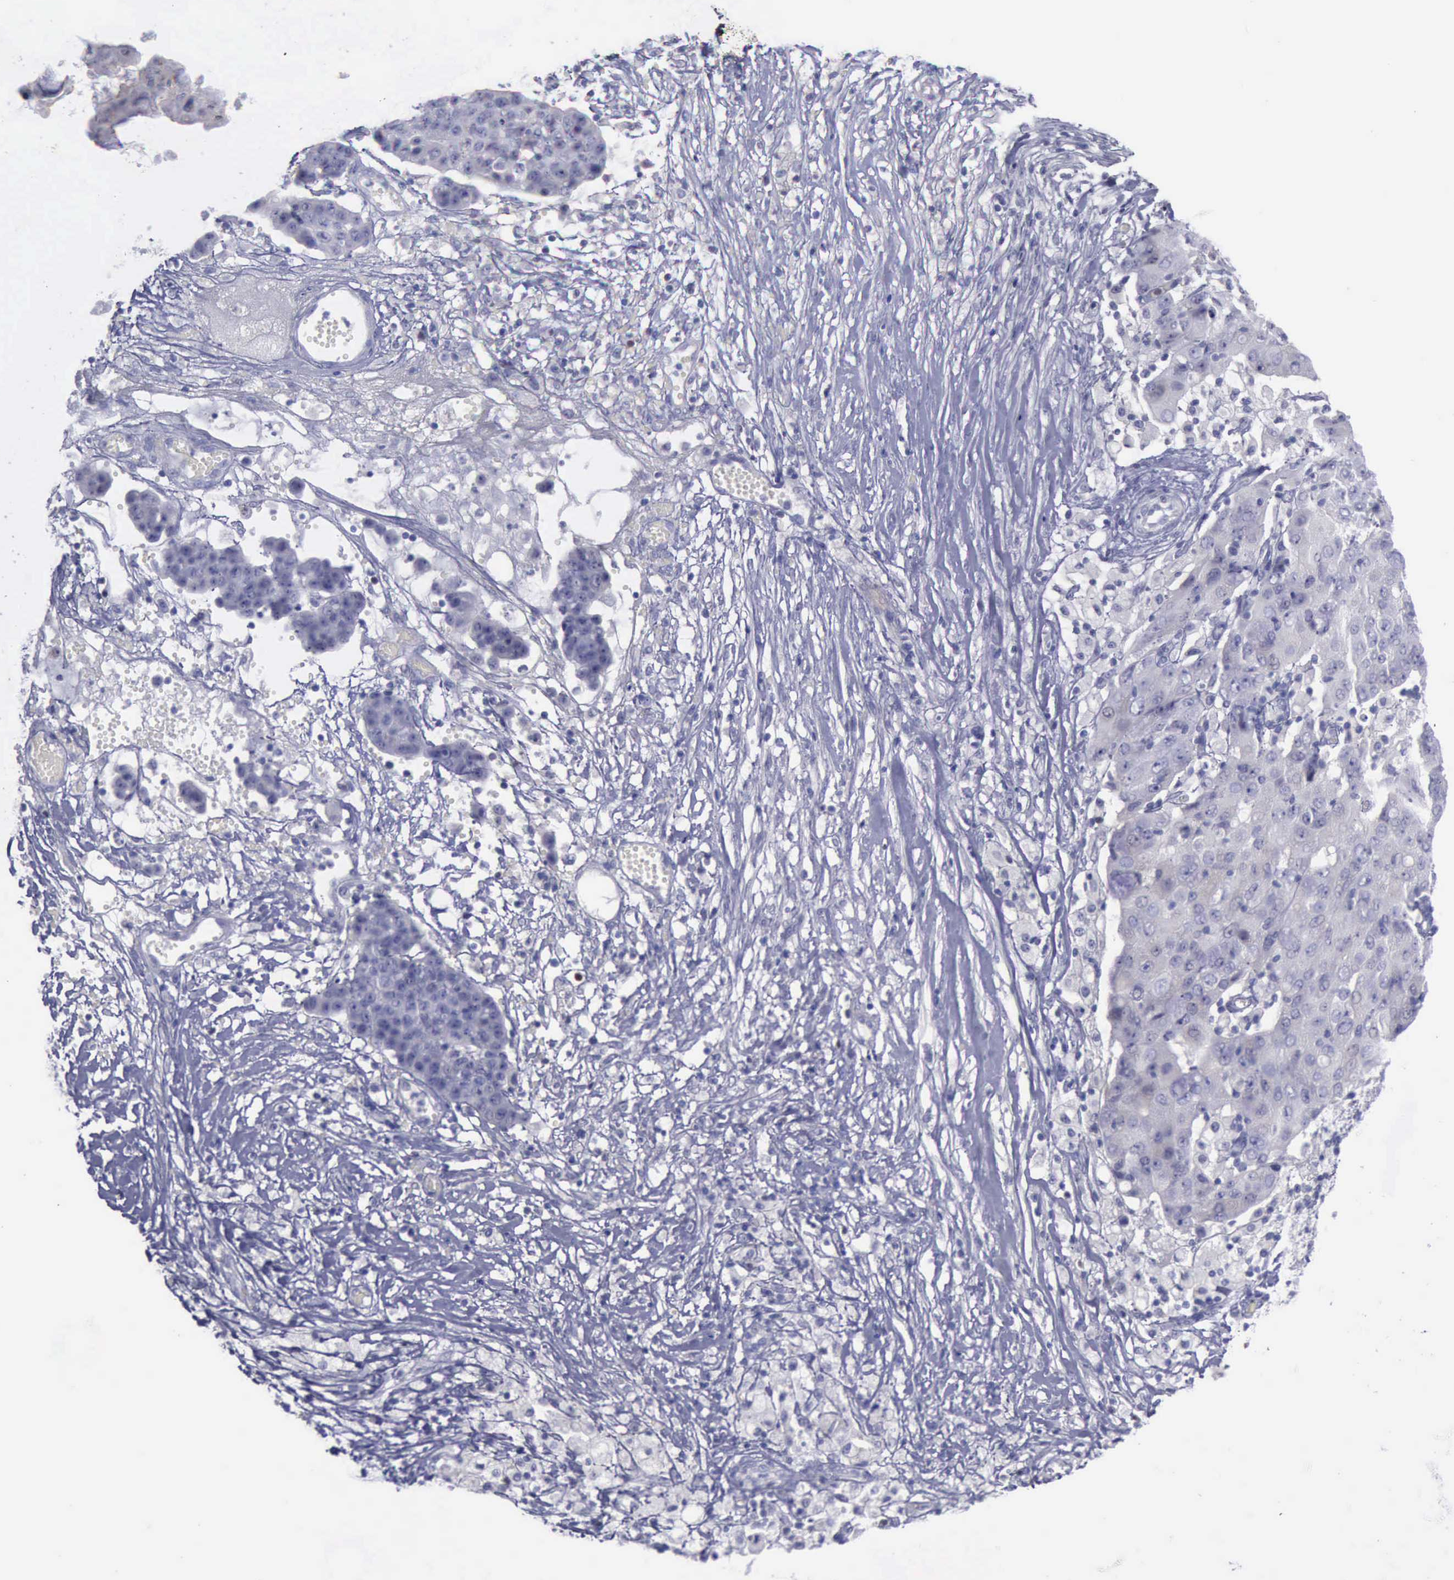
{"staining": {"intensity": "negative", "quantity": "none", "location": "none"}, "tissue": "ovarian cancer", "cell_type": "Tumor cells", "image_type": "cancer", "snomed": [{"axis": "morphology", "description": "Carcinoma, endometroid"}, {"axis": "topography", "description": "Ovary"}], "caption": "This photomicrograph is of ovarian cancer (endometroid carcinoma) stained with immunohistochemistry (IHC) to label a protein in brown with the nuclei are counter-stained blue. There is no expression in tumor cells. (Stains: DAB (3,3'-diaminobenzidine) immunohistochemistry (IHC) with hematoxylin counter stain, Microscopy: brightfield microscopy at high magnification).", "gene": "SATB2", "patient": {"sex": "female", "age": 42}}